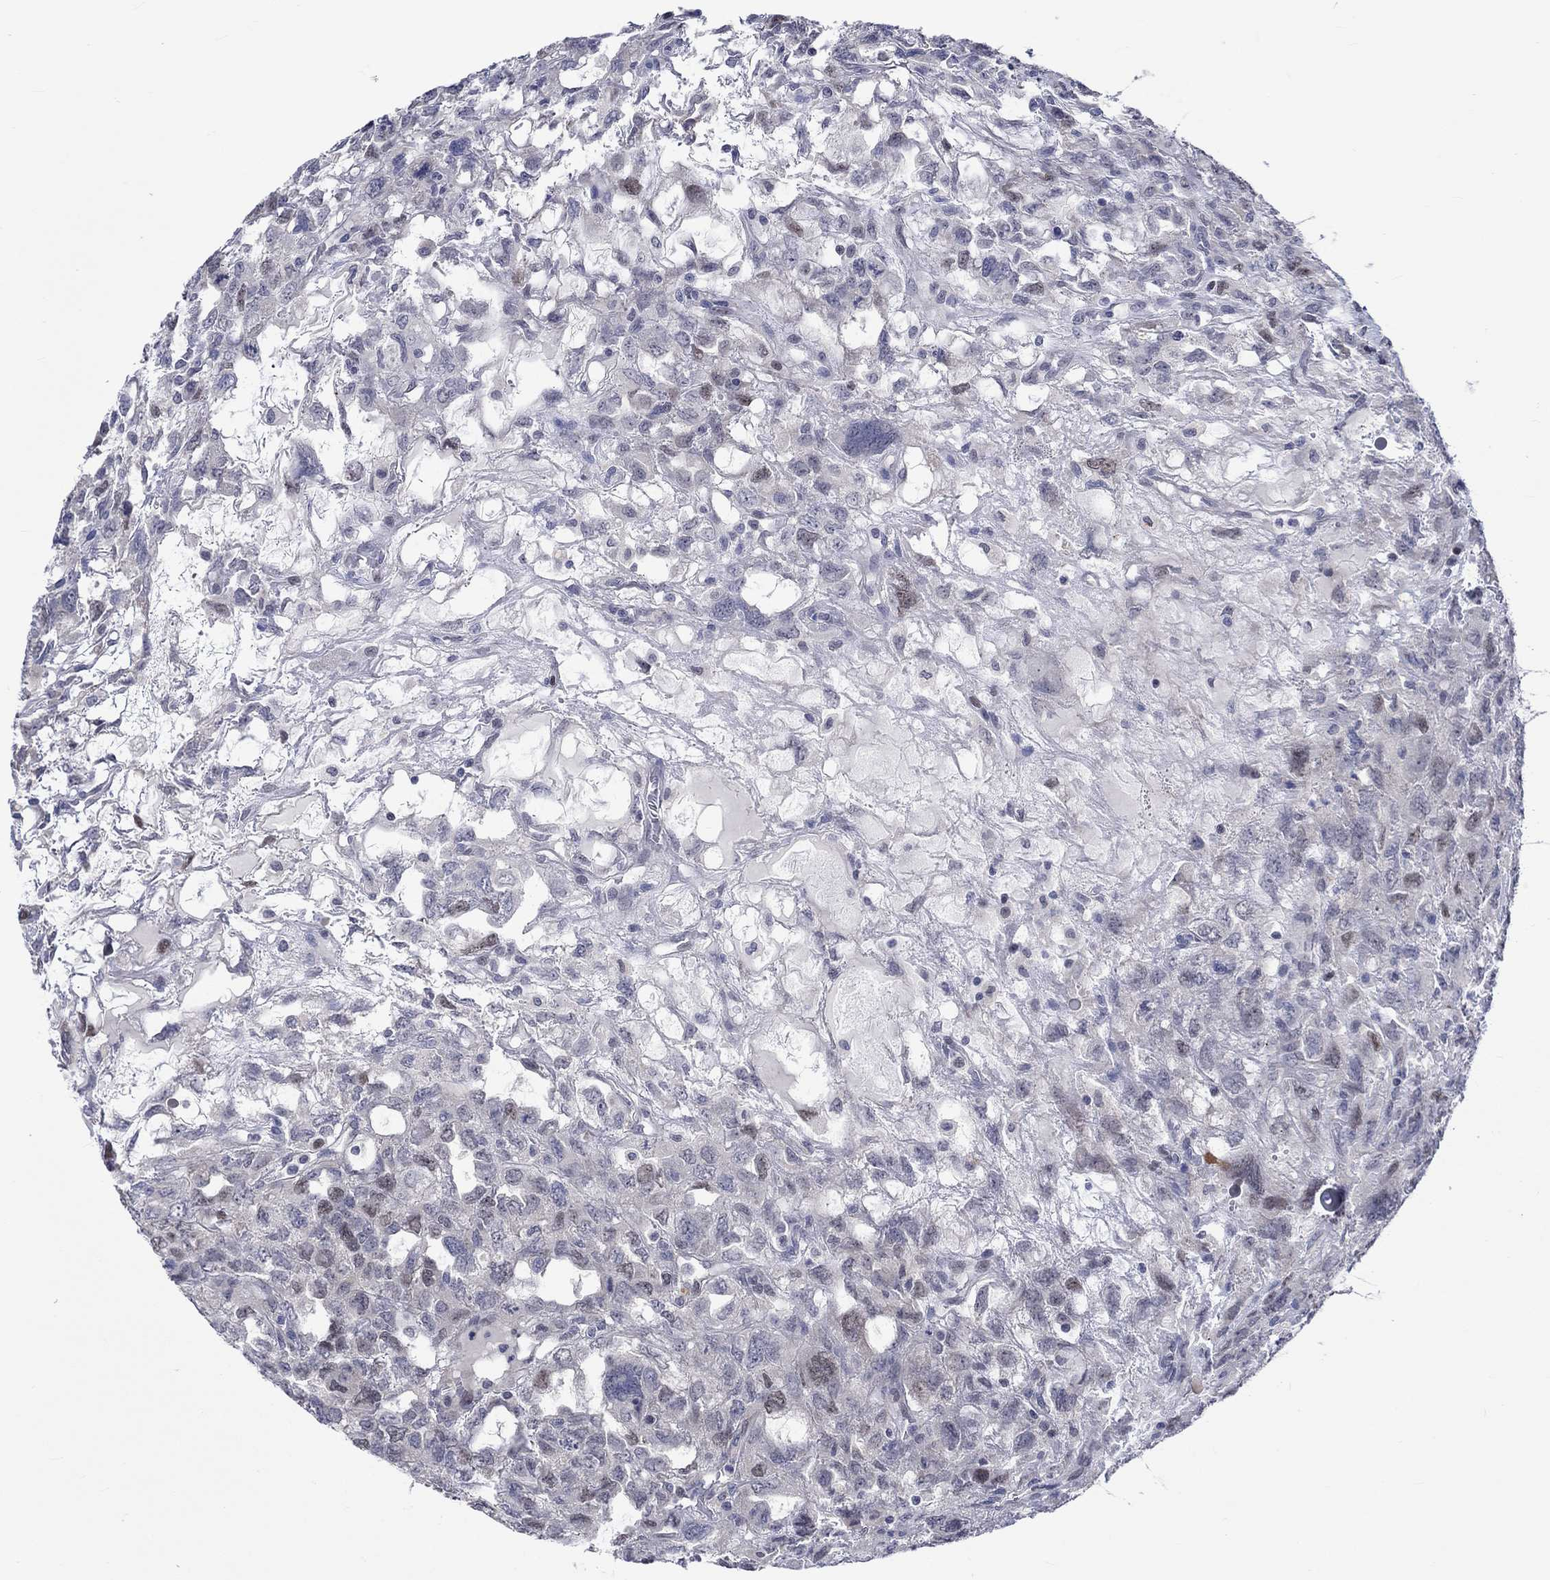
{"staining": {"intensity": "weak", "quantity": "<25%", "location": "nuclear"}, "tissue": "testis cancer", "cell_type": "Tumor cells", "image_type": "cancer", "snomed": [{"axis": "morphology", "description": "Seminoma, NOS"}, {"axis": "topography", "description": "Testis"}], "caption": "A high-resolution histopathology image shows immunohistochemistry (IHC) staining of seminoma (testis), which displays no significant expression in tumor cells.", "gene": "E2F8", "patient": {"sex": "male", "age": 52}}